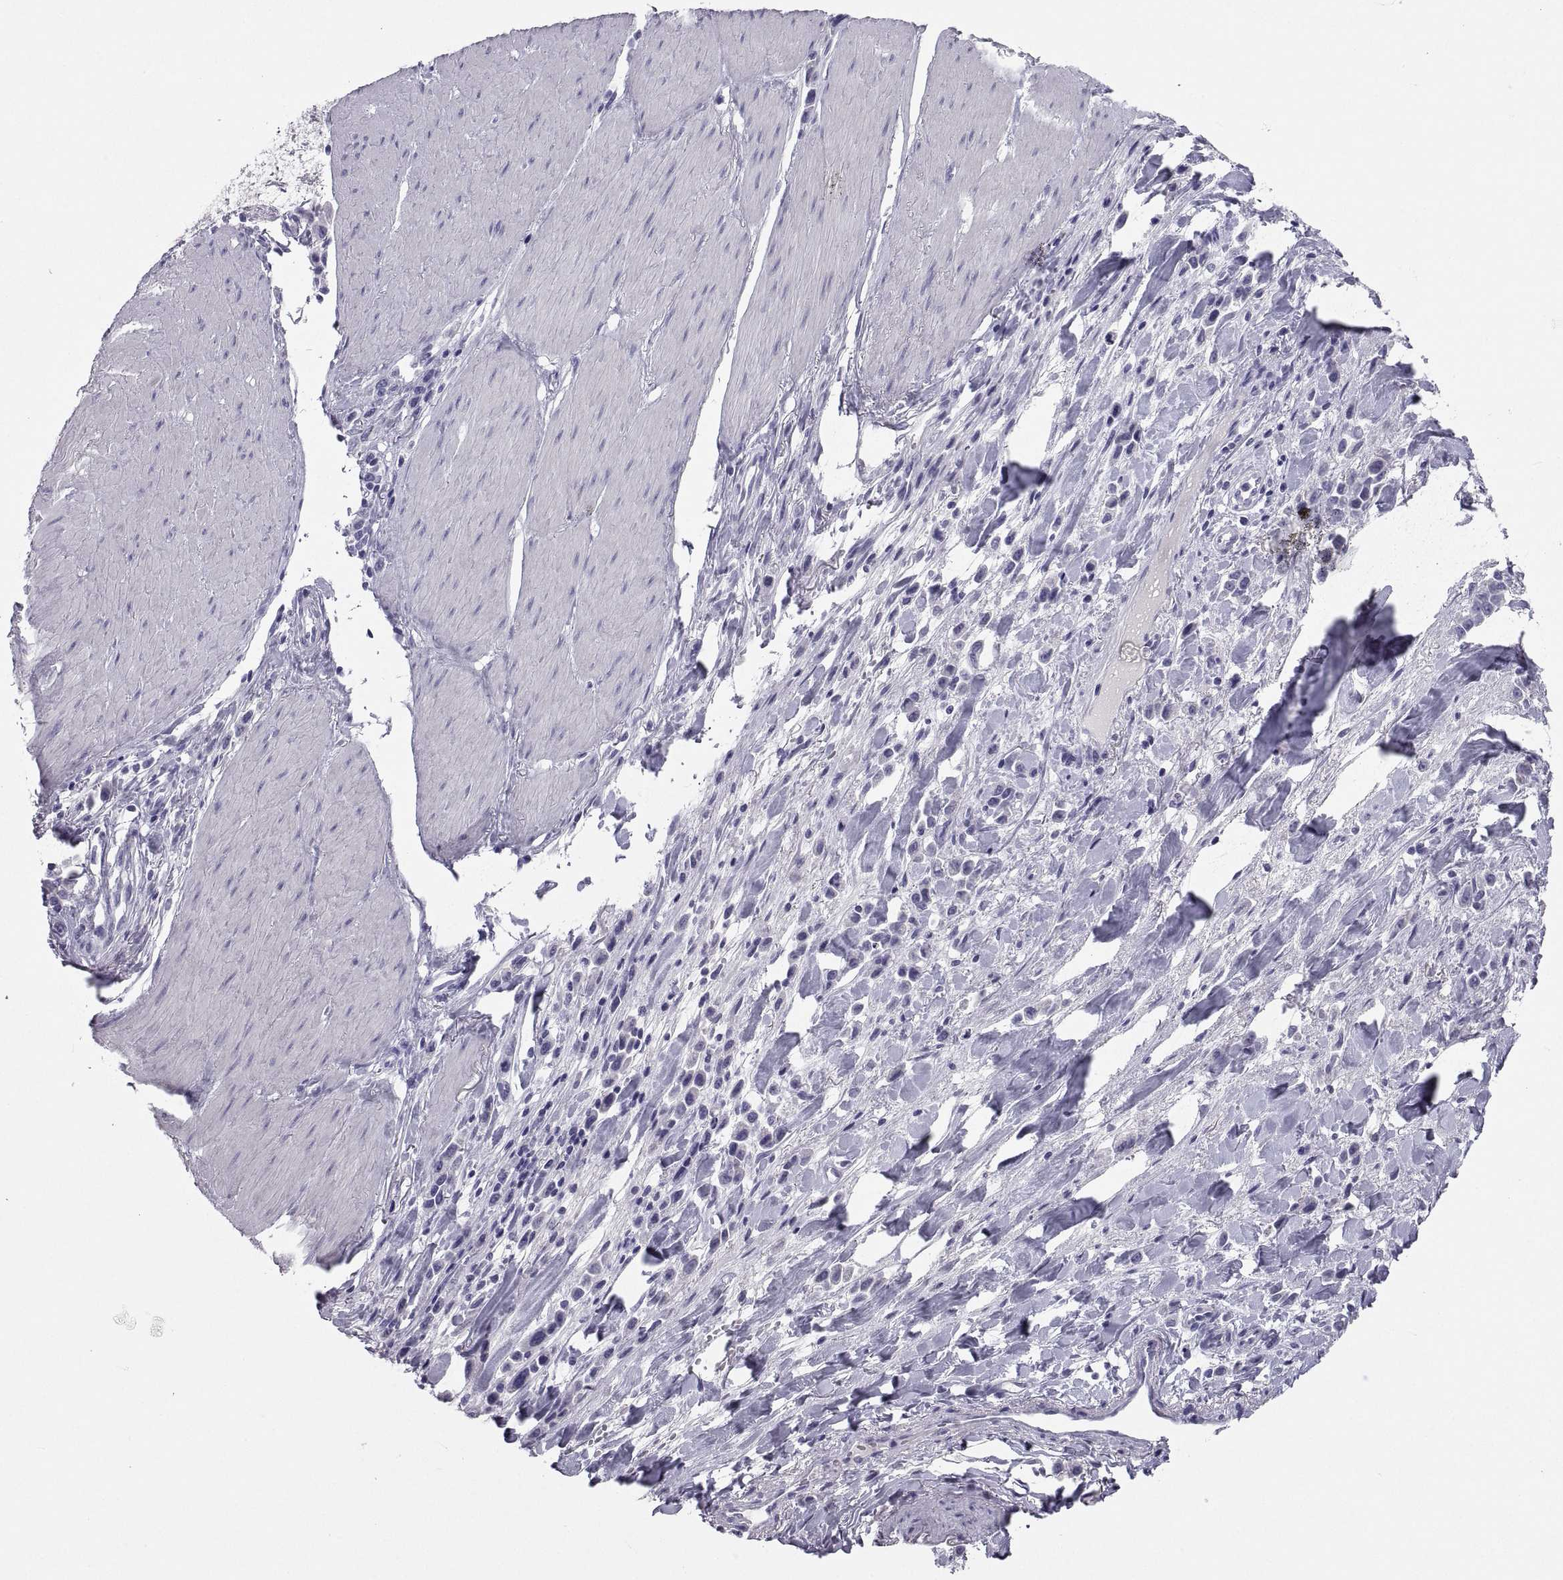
{"staining": {"intensity": "negative", "quantity": "none", "location": "none"}, "tissue": "stomach cancer", "cell_type": "Tumor cells", "image_type": "cancer", "snomed": [{"axis": "morphology", "description": "Adenocarcinoma, NOS"}, {"axis": "topography", "description": "Stomach"}], "caption": "This is an immunohistochemistry (IHC) photomicrograph of human stomach cancer. There is no staining in tumor cells.", "gene": "PCSK1N", "patient": {"sex": "male", "age": 47}}